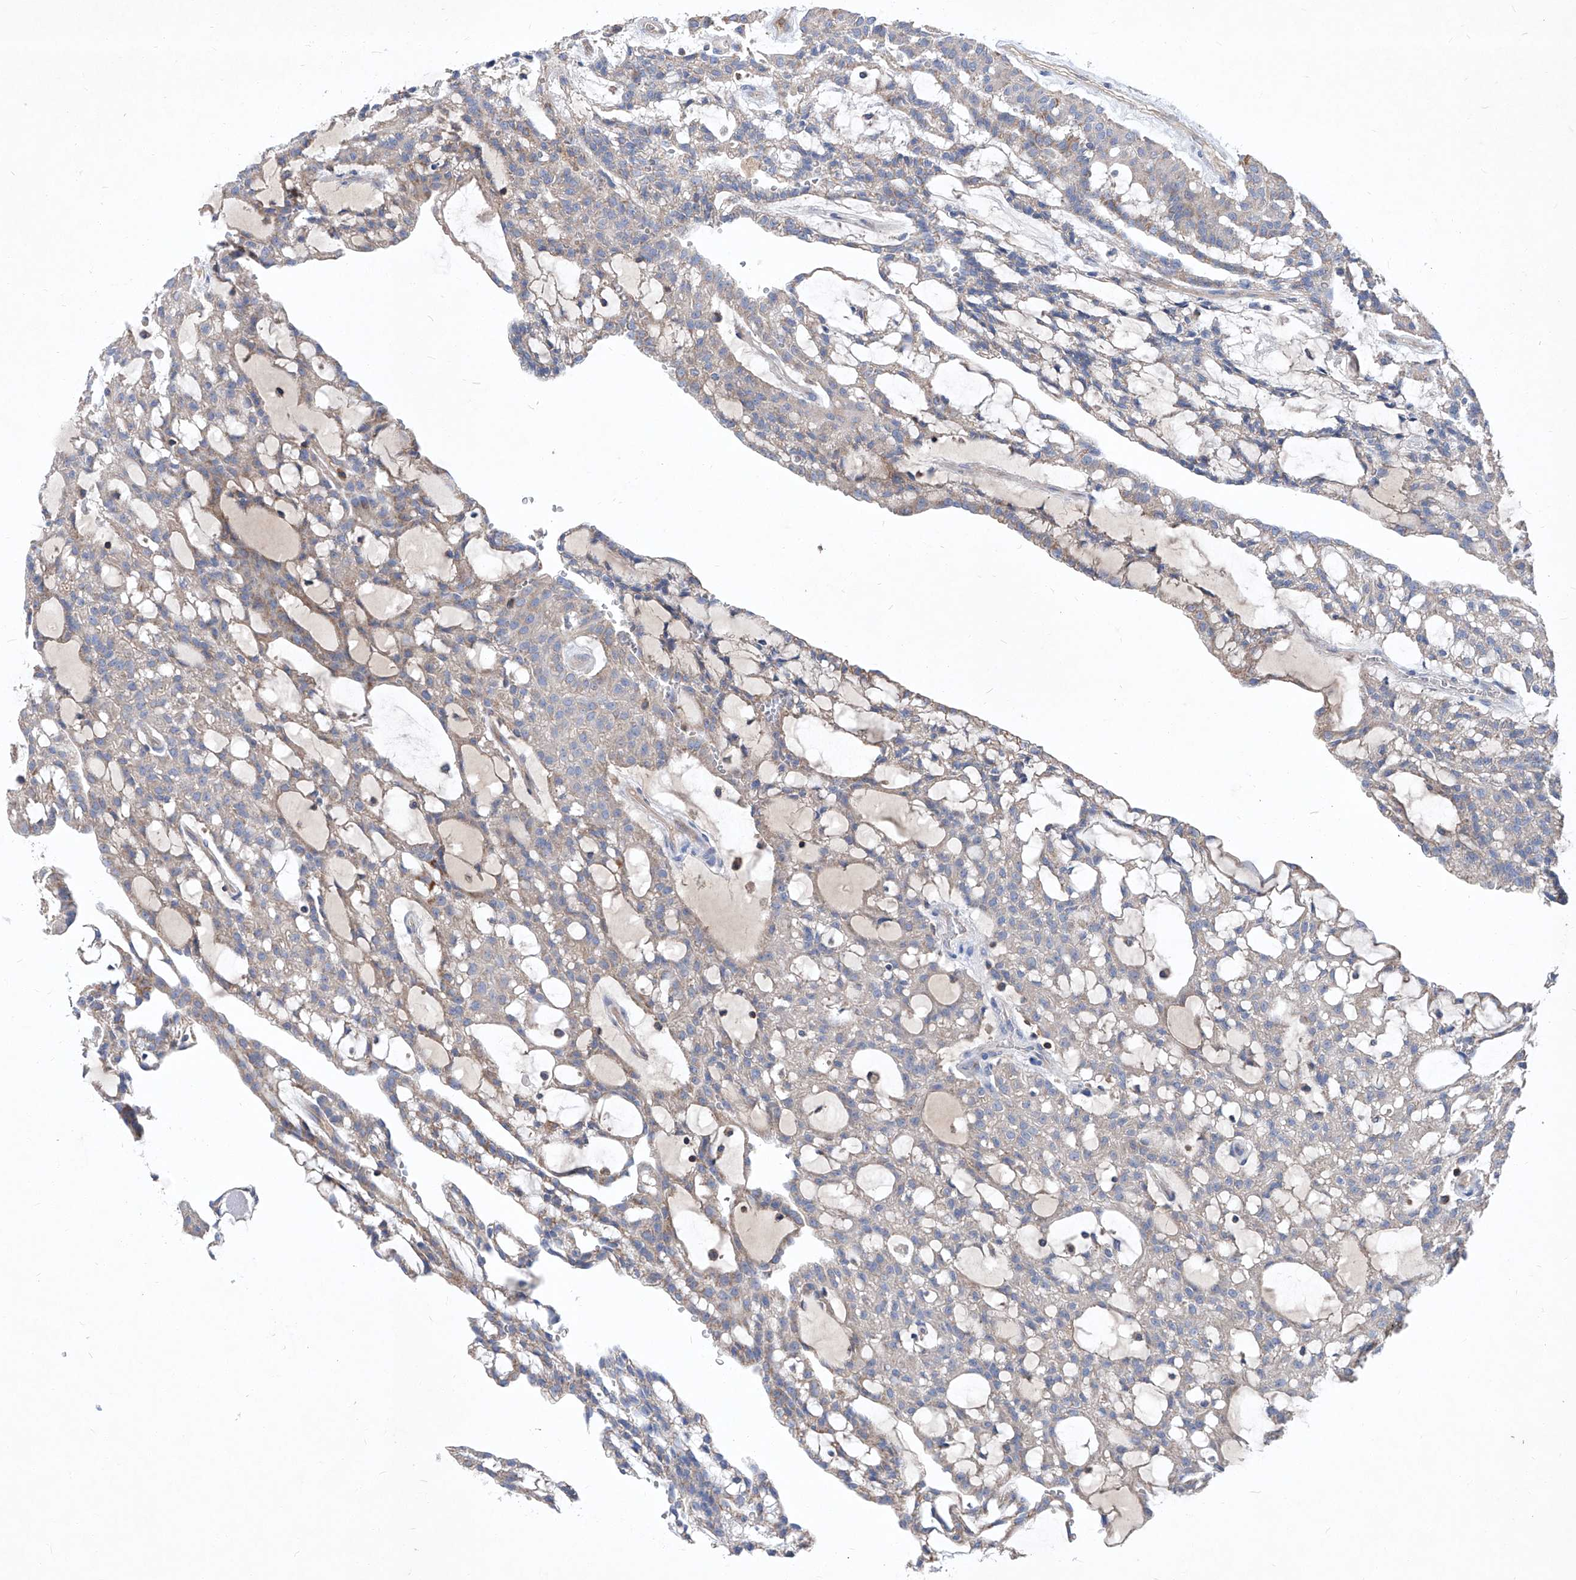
{"staining": {"intensity": "negative", "quantity": "none", "location": "none"}, "tissue": "renal cancer", "cell_type": "Tumor cells", "image_type": "cancer", "snomed": [{"axis": "morphology", "description": "Adenocarcinoma, NOS"}, {"axis": "topography", "description": "Kidney"}], "caption": "Protein analysis of renal adenocarcinoma reveals no significant positivity in tumor cells.", "gene": "EPHA8", "patient": {"sex": "male", "age": 63}}